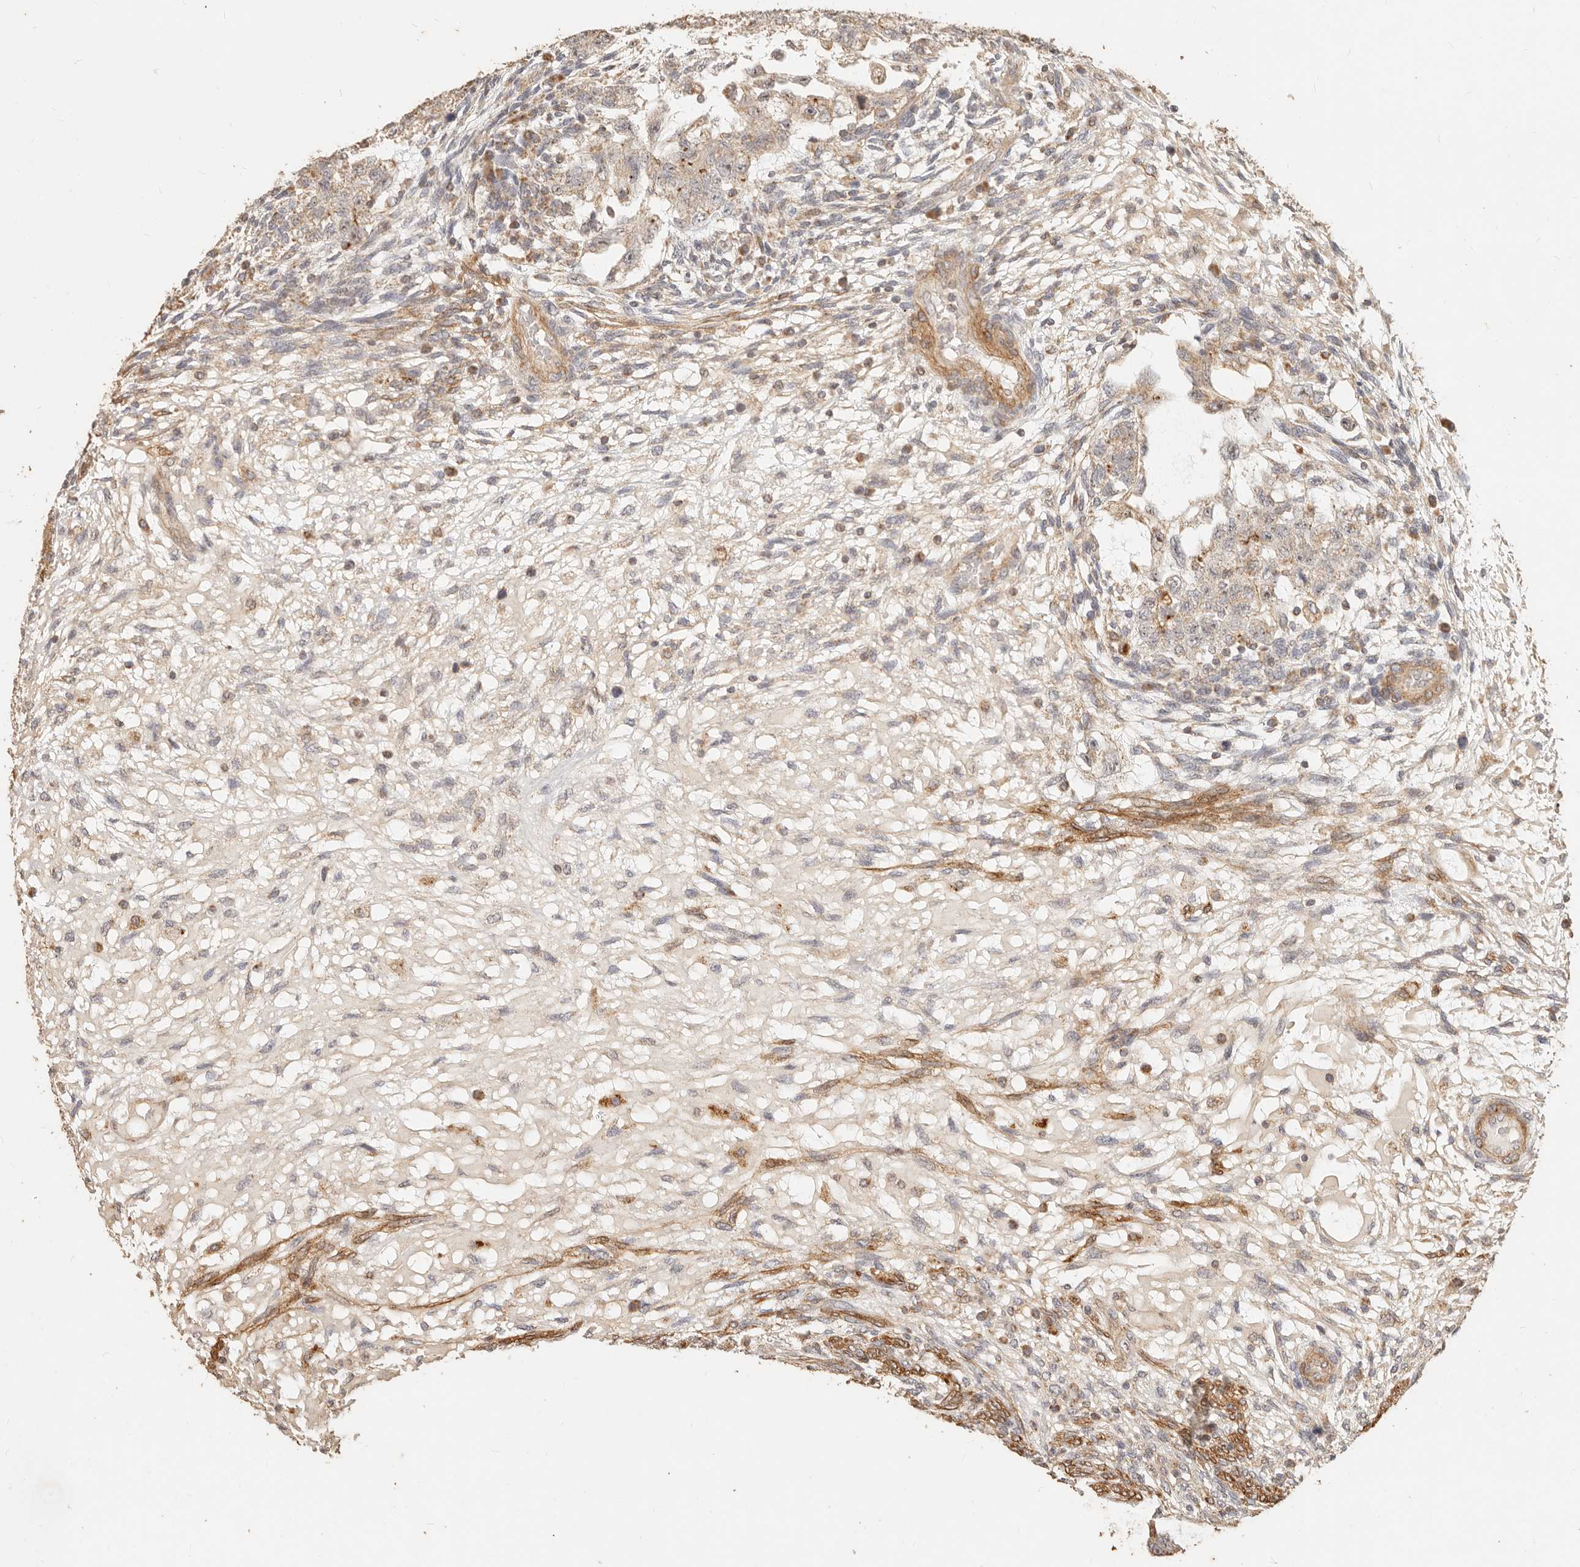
{"staining": {"intensity": "moderate", "quantity": "25%-75%", "location": "cytoplasmic/membranous,nuclear"}, "tissue": "testis cancer", "cell_type": "Tumor cells", "image_type": "cancer", "snomed": [{"axis": "morphology", "description": "Normal tissue, NOS"}, {"axis": "morphology", "description": "Carcinoma, Embryonal, NOS"}, {"axis": "topography", "description": "Testis"}], "caption": "This histopathology image reveals testis embryonal carcinoma stained with immunohistochemistry (IHC) to label a protein in brown. The cytoplasmic/membranous and nuclear of tumor cells show moderate positivity for the protein. Nuclei are counter-stained blue.", "gene": "PTPN22", "patient": {"sex": "male", "age": 36}}